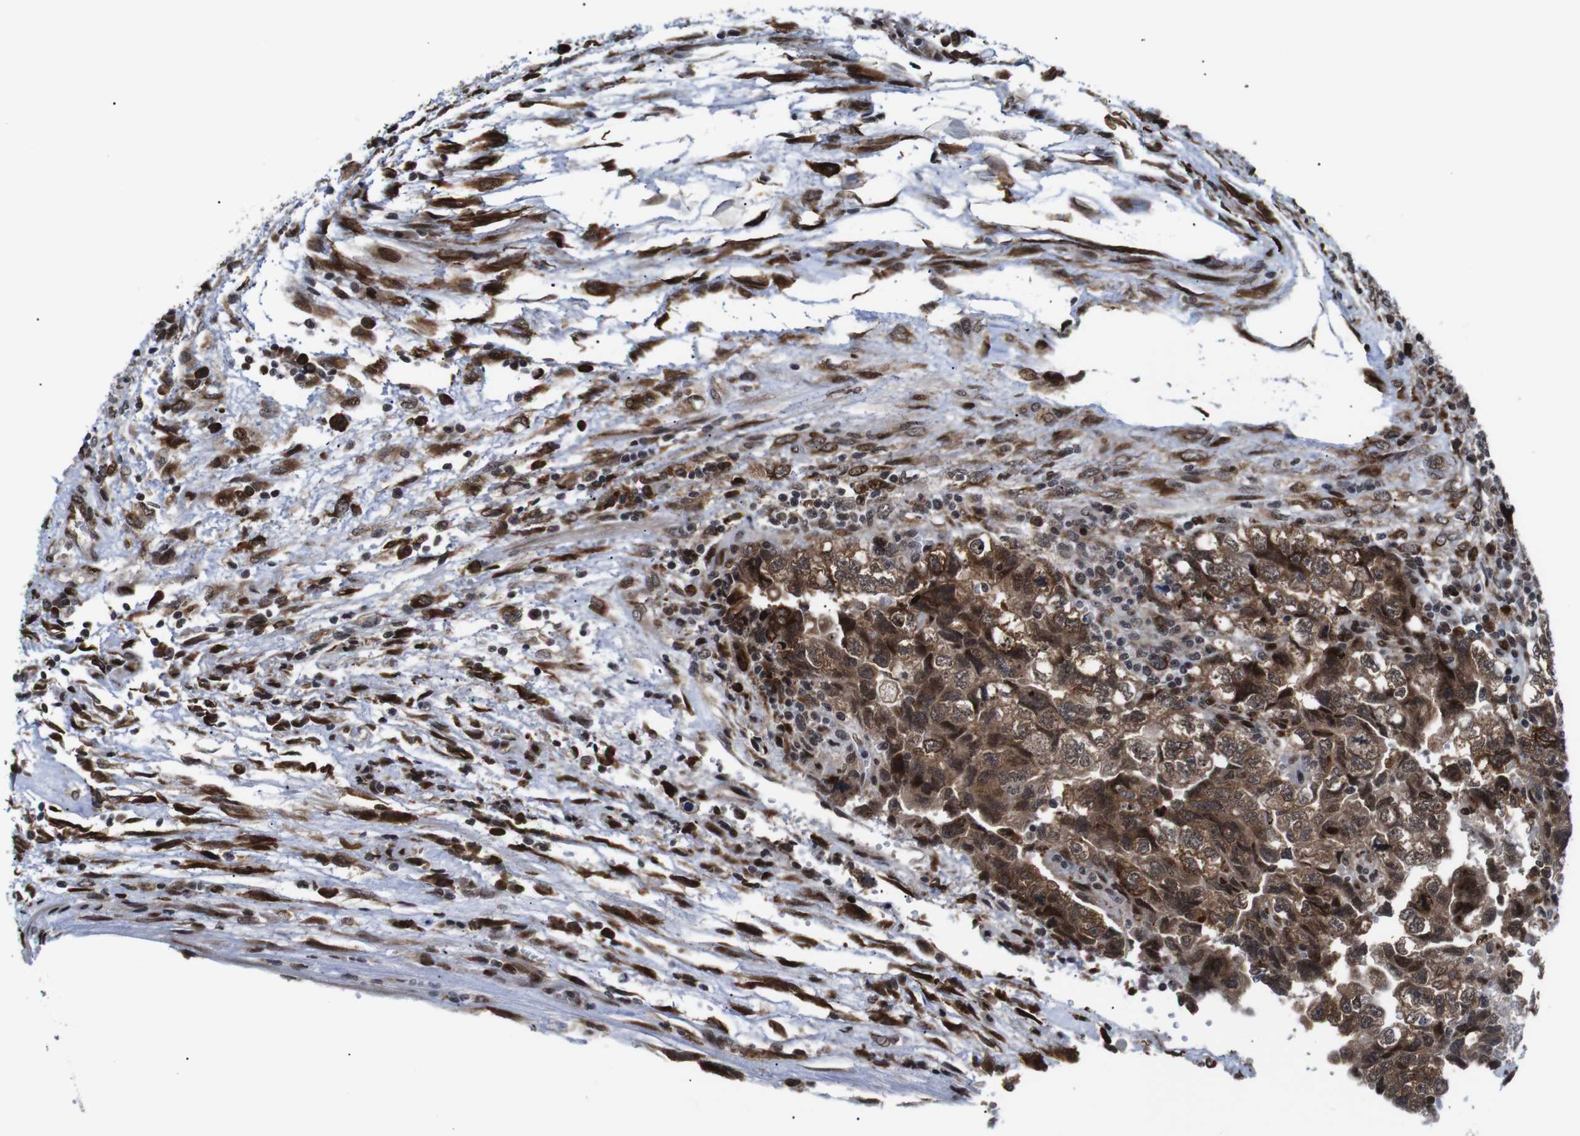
{"staining": {"intensity": "strong", "quantity": ">75%", "location": "cytoplasmic/membranous,nuclear"}, "tissue": "testis cancer", "cell_type": "Tumor cells", "image_type": "cancer", "snomed": [{"axis": "morphology", "description": "Carcinoma, Embryonal, NOS"}, {"axis": "topography", "description": "Testis"}], "caption": "Strong cytoplasmic/membranous and nuclear staining for a protein is appreciated in about >75% of tumor cells of testis embryonal carcinoma using IHC.", "gene": "EIF4G1", "patient": {"sex": "male", "age": 36}}